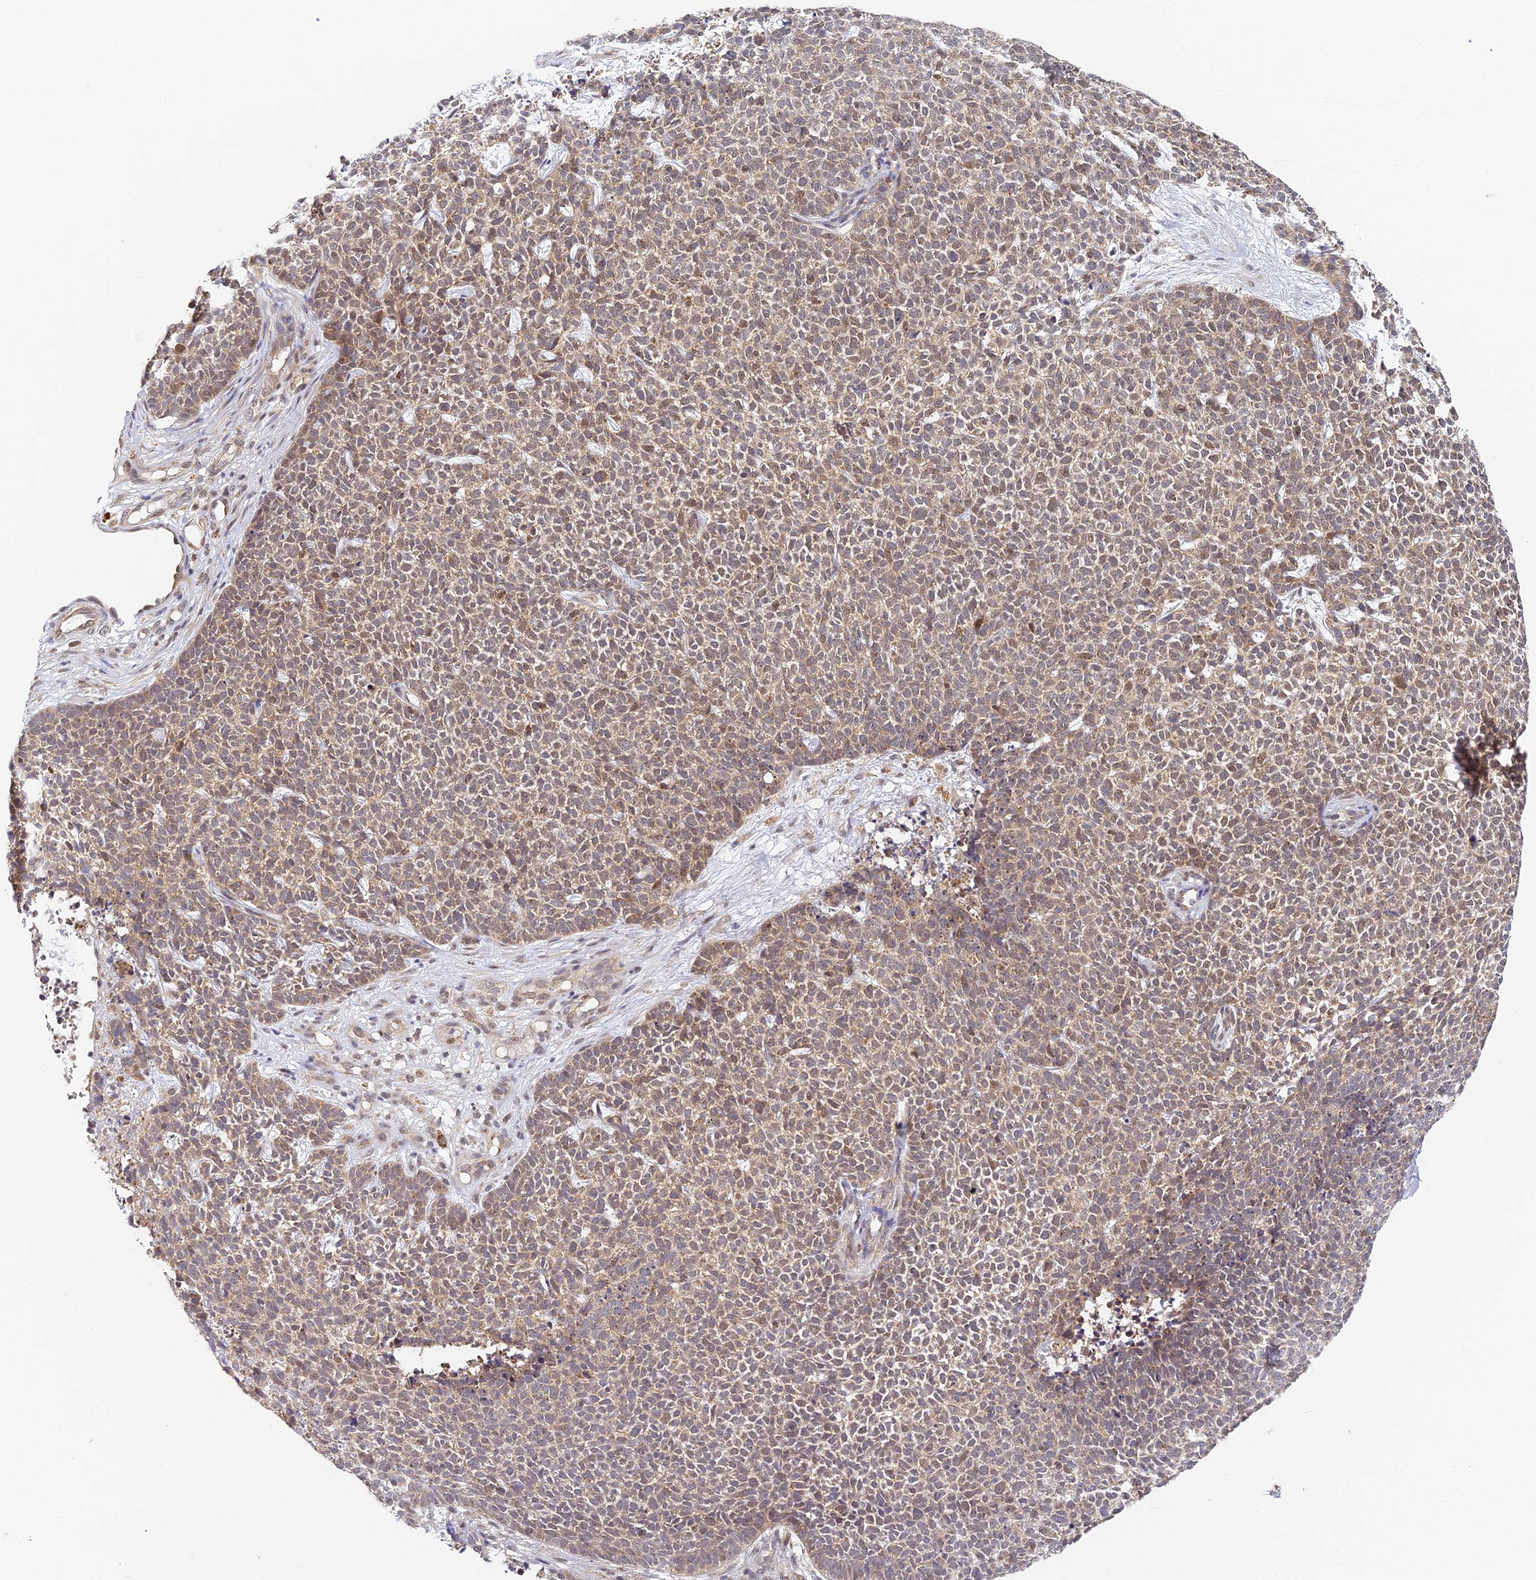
{"staining": {"intensity": "moderate", "quantity": "25%-75%", "location": "cytoplasmic/membranous,nuclear"}, "tissue": "skin cancer", "cell_type": "Tumor cells", "image_type": "cancer", "snomed": [{"axis": "morphology", "description": "Basal cell carcinoma"}, {"axis": "topography", "description": "Skin"}], "caption": "Immunohistochemical staining of human skin cancer (basal cell carcinoma) reveals medium levels of moderate cytoplasmic/membranous and nuclear positivity in about 25%-75% of tumor cells. The protein of interest is stained brown, and the nuclei are stained in blue (DAB (3,3'-diaminobenzidine) IHC with brightfield microscopy, high magnification).", "gene": "DNAAF10", "patient": {"sex": "female", "age": 84}}